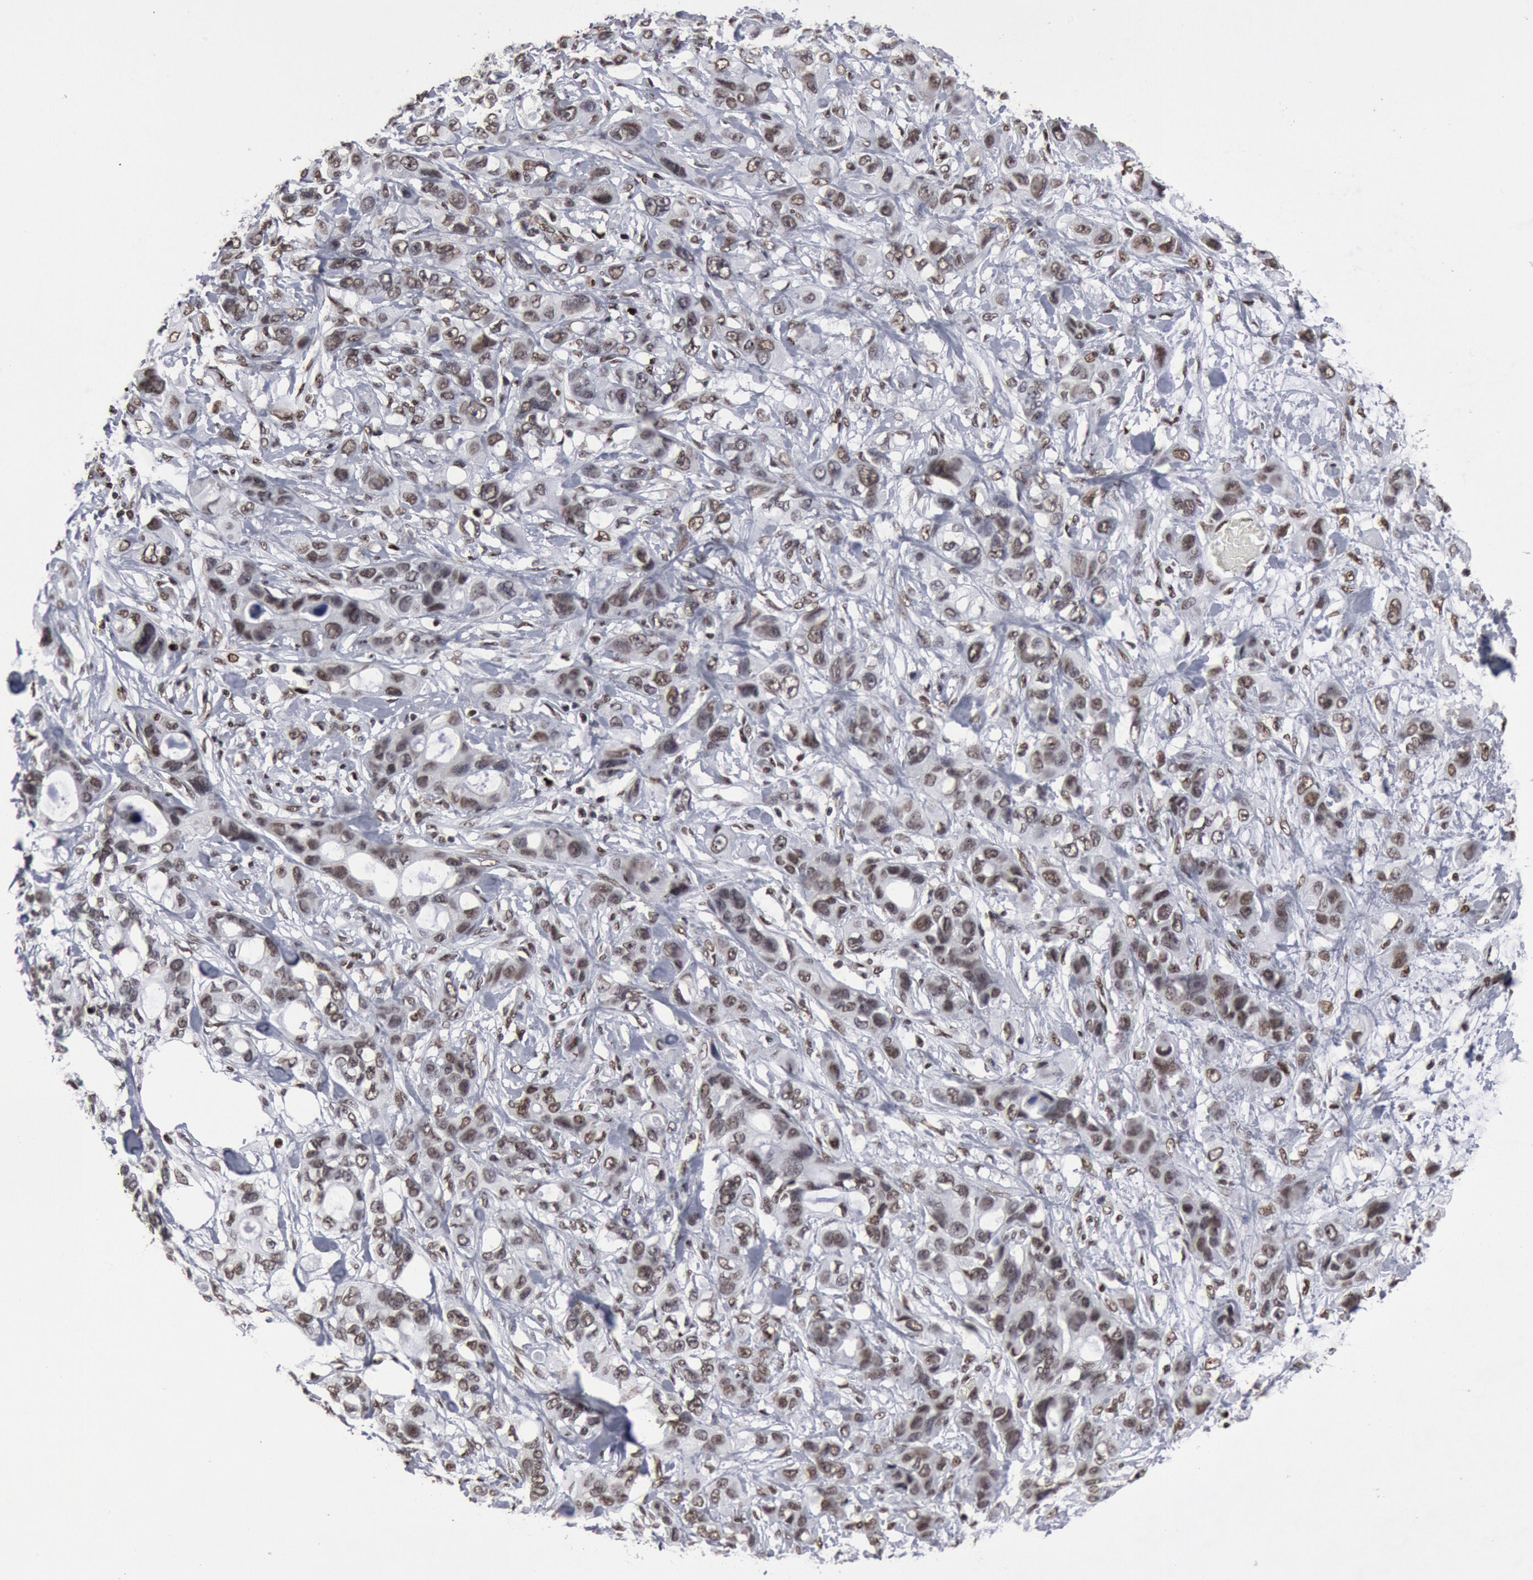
{"staining": {"intensity": "strong", "quantity": "25%-75%", "location": "nuclear"}, "tissue": "stomach cancer", "cell_type": "Tumor cells", "image_type": "cancer", "snomed": [{"axis": "morphology", "description": "Adenocarcinoma, NOS"}, {"axis": "topography", "description": "Stomach, upper"}], "caption": "Immunohistochemical staining of human stomach cancer demonstrates strong nuclear protein staining in about 25%-75% of tumor cells. (DAB = brown stain, brightfield microscopy at high magnification).", "gene": "SUB1", "patient": {"sex": "male", "age": 47}}